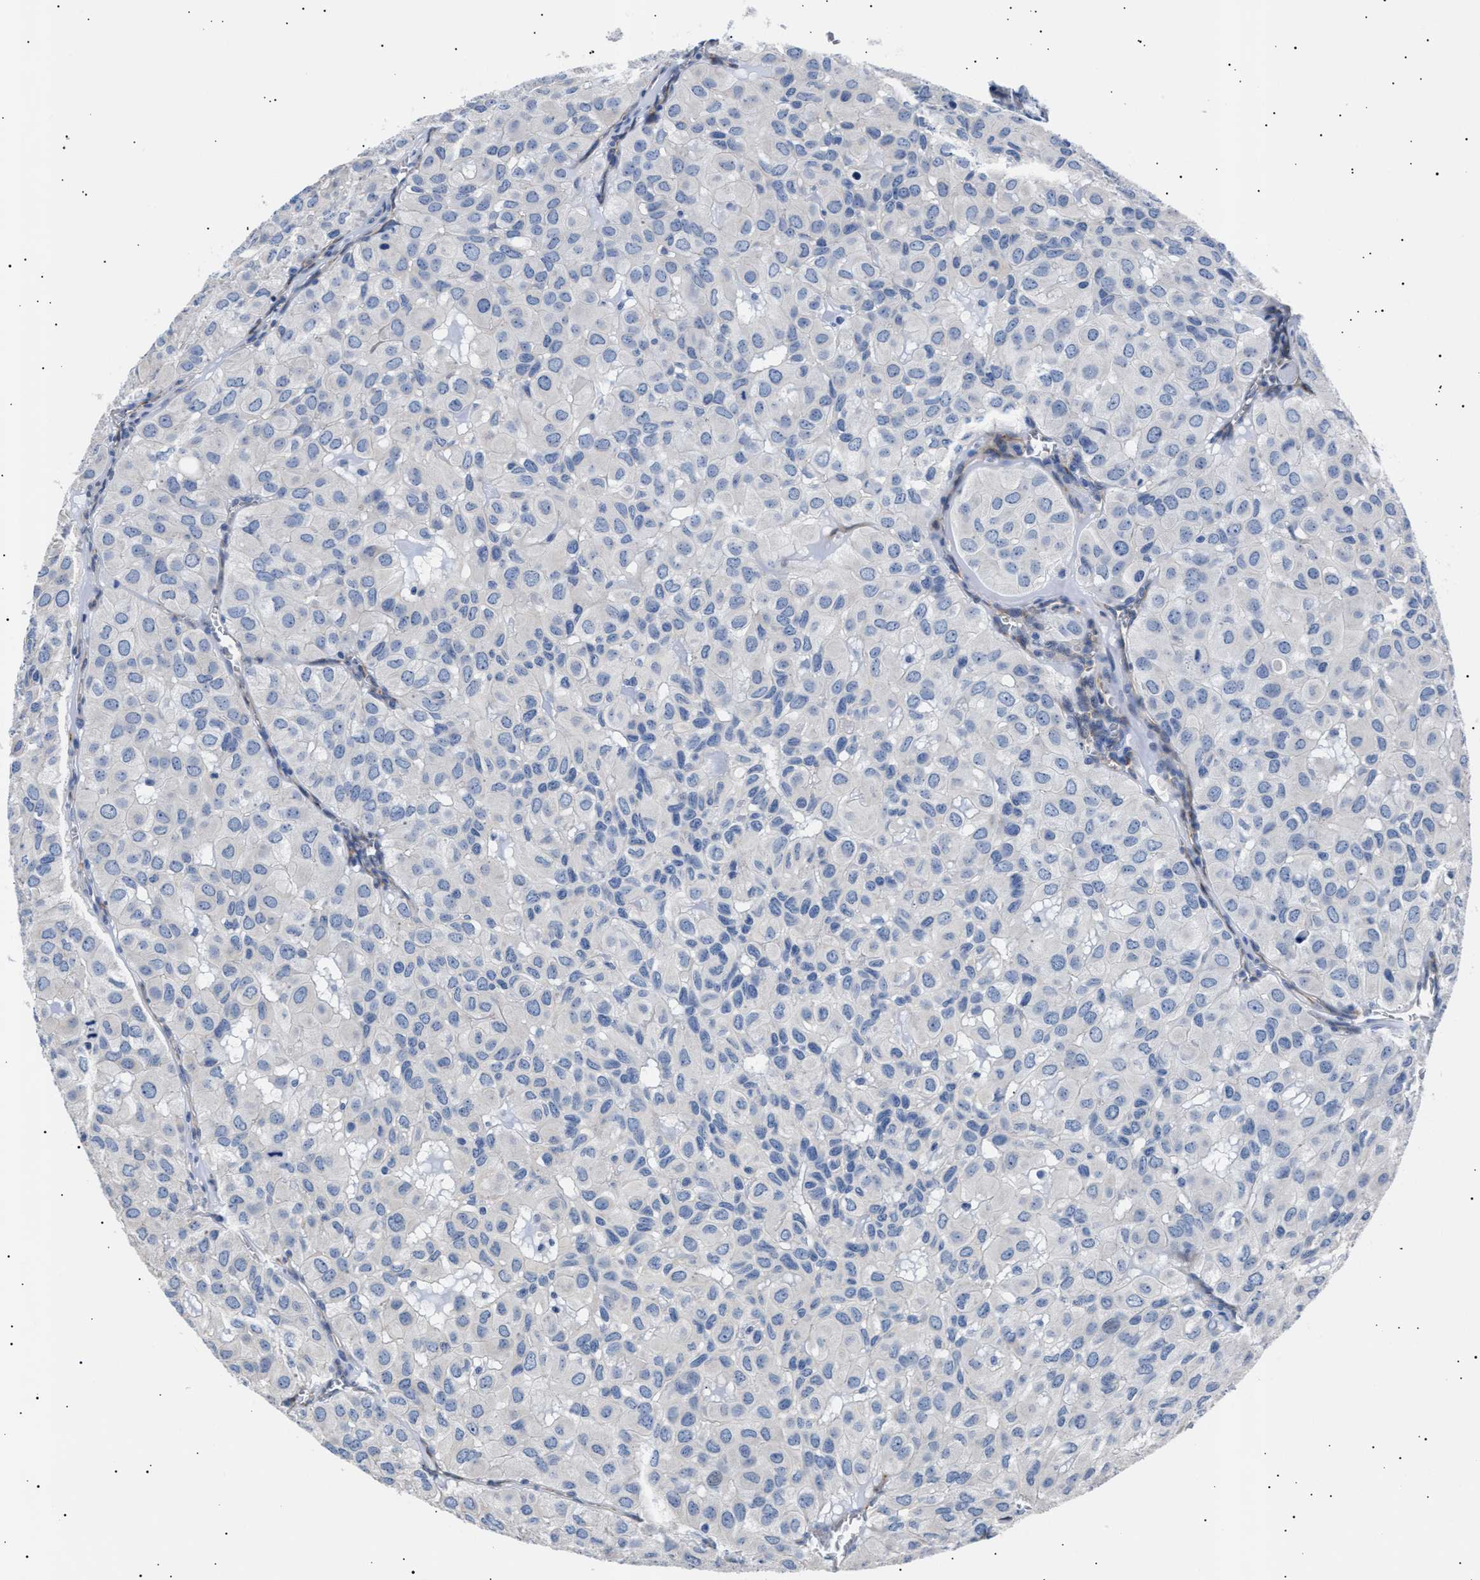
{"staining": {"intensity": "negative", "quantity": "none", "location": "none"}, "tissue": "head and neck cancer", "cell_type": "Tumor cells", "image_type": "cancer", "snomed": [{"axis": "morphology", "description": "Adenocarcinoma, NOS"}, {"axis": "topography", "description": "Salivary gland, NOS"}, {"axis": "topography", "description": "Head-Neck"}], "caption": "This is an immunohistochemistry photomicrograph of head and neck cancer (adenocarcinoma). There is no positivity in tumor cells.", "gene": "HEMGN", "patient": {"sex": "female", "age": 76}}